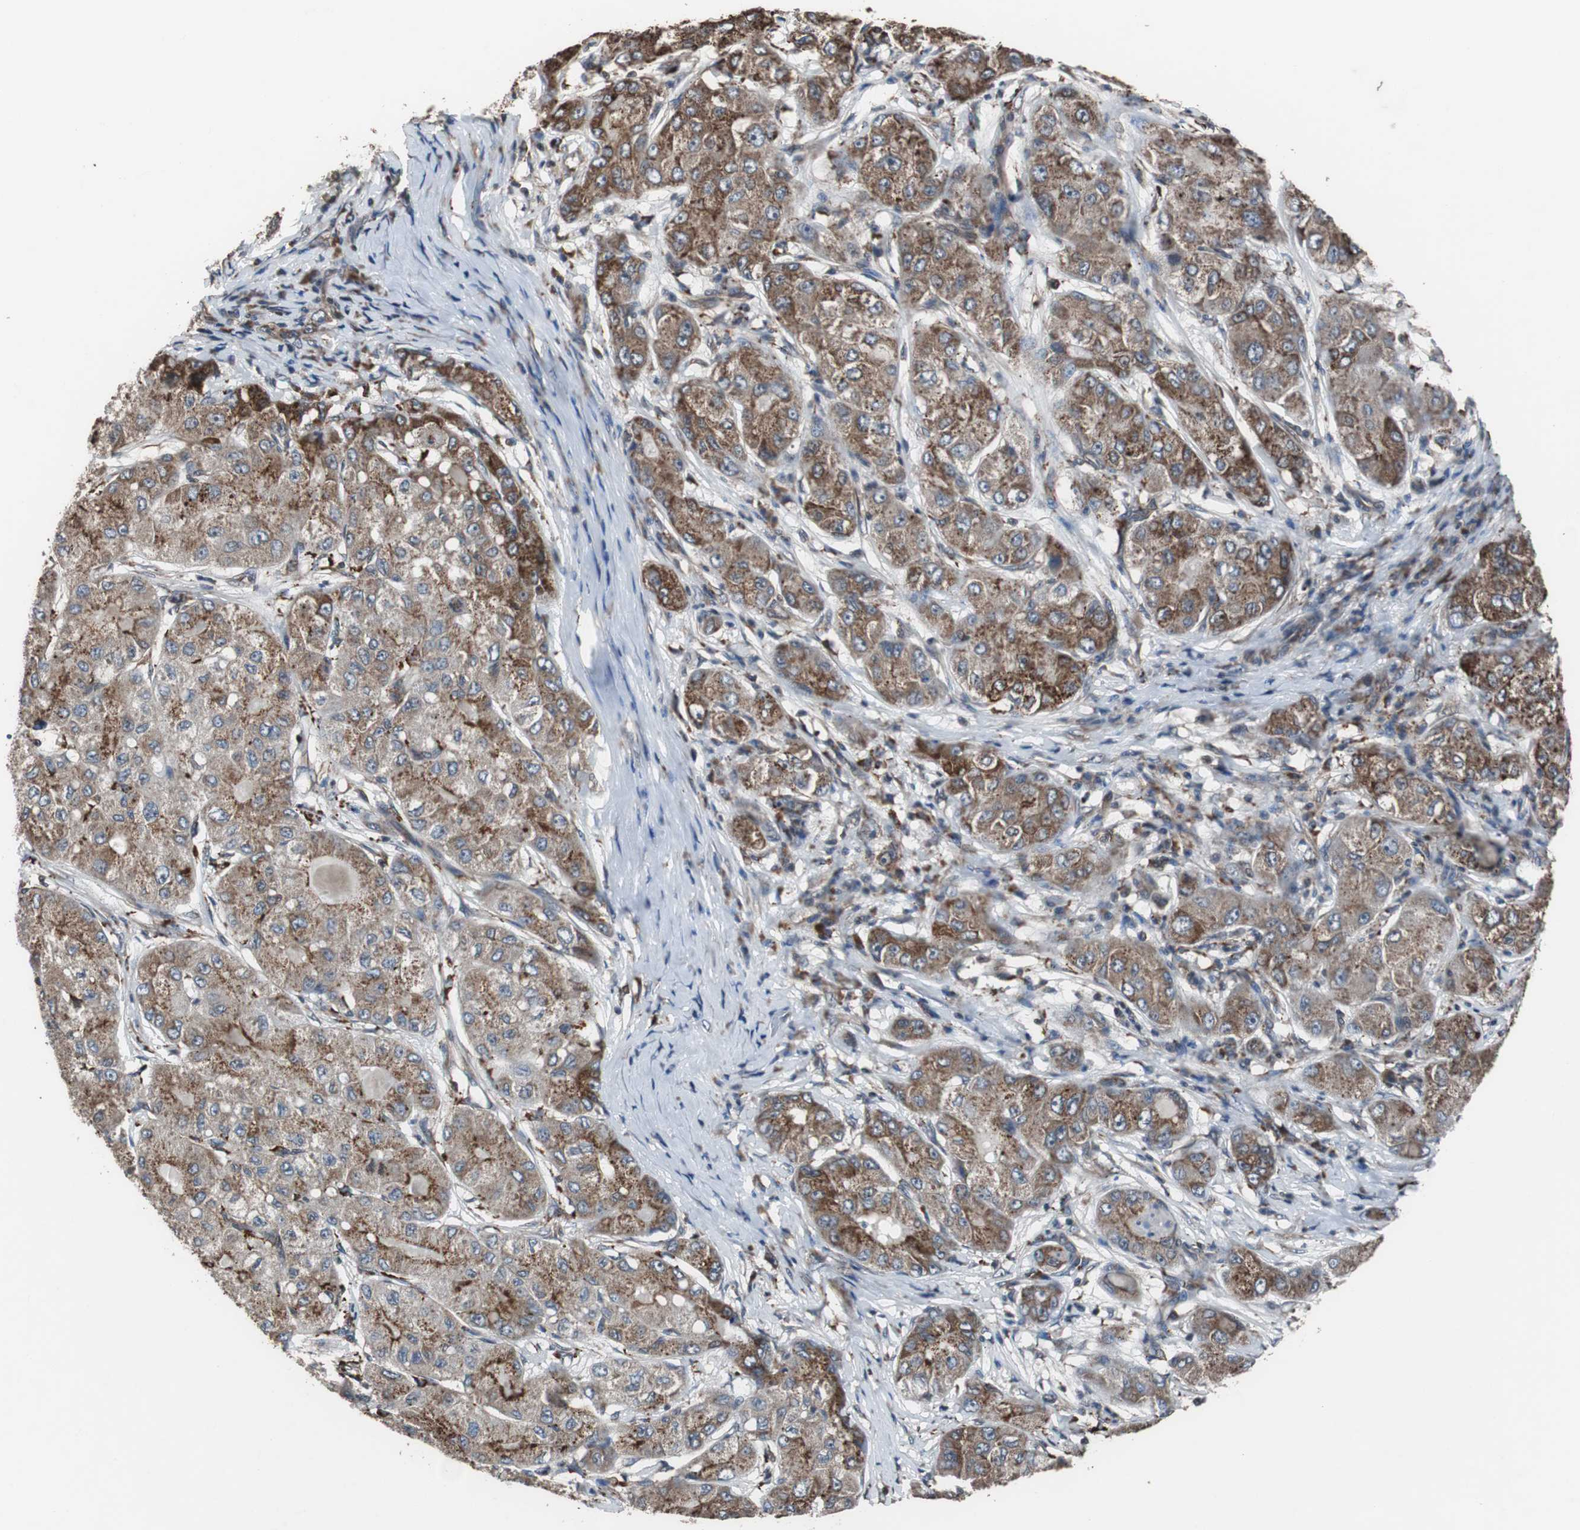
{"staining": {"intensity": "strong", "quantity": ">75%", "location": "cytoplasmic/membranous"}, "tissue": "liver cancer", "cell_type": "Tumor cells", "image_type": "cancer", "snomed": [{"axis": "morphology", "description": "Carcinoma, Hepatocellular, NOS"}, {"axis": "topography", "description": "Liver"}], "caption": "Immunohistochemistry (IHC) of human liver hepatocellular carcinoma exhibits high levels of strong cytoplasmic/membranous positivity in about >75% of tumor cells.", "gene": "USP10", "patient": {"sex": "male", "age": 80}}